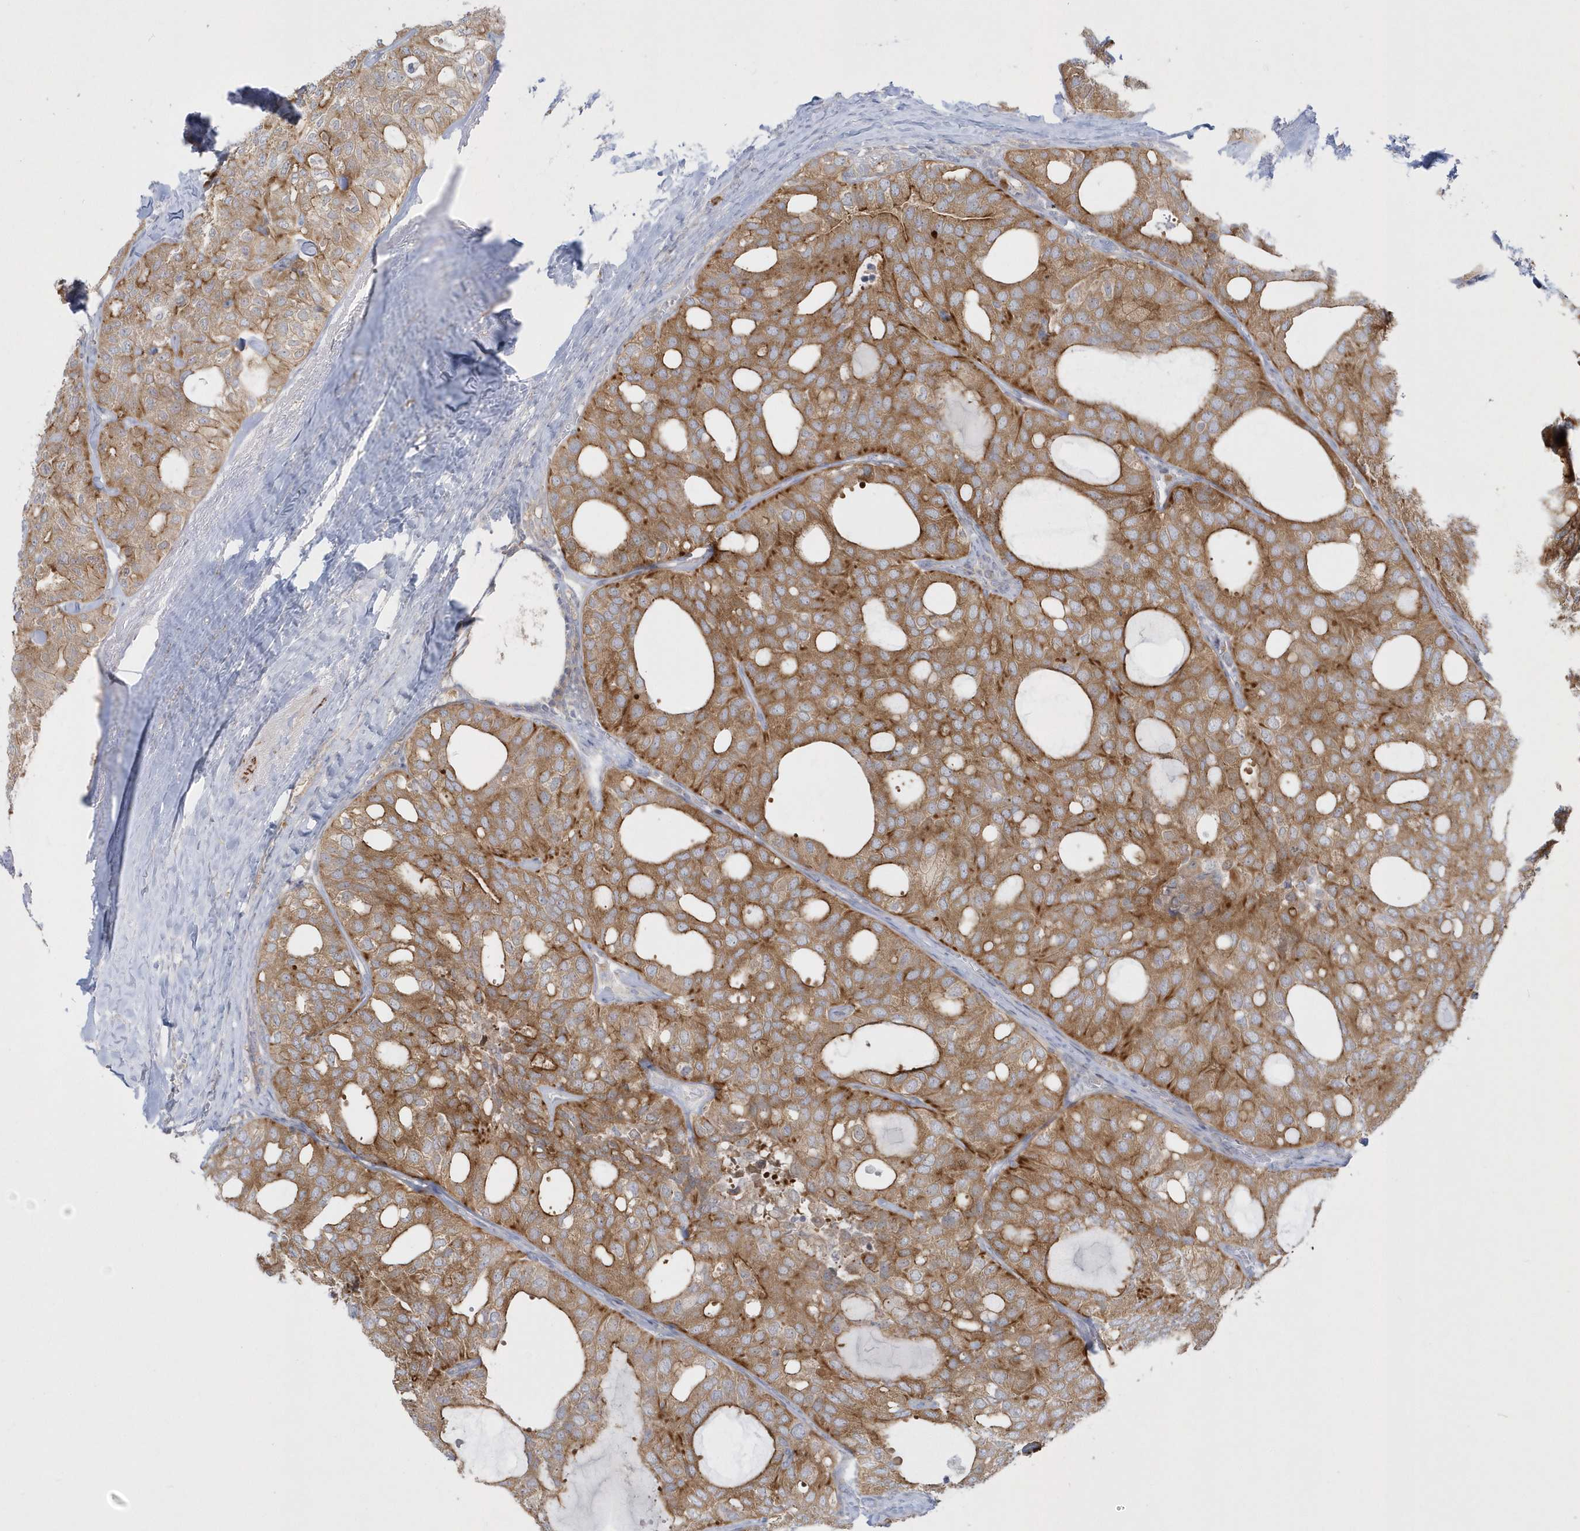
{"staining": {"intensity": "moderate", "quantity": ">75%", "location": "cytoplasmic/membranous"}, "tissue": "thyroid cancer", "cell_type": "Tumor cells", "image_type": "cancer", "snomed": [{"axis": "morphology", "description": "Follicular adenoma carcinoma, NOS"}, {"axis": "topography", "description": "Thyroid gland"}], "caption": "Thyroid follicular adenoma carcinoma stained for a protein (brown) shows moderate cytoplasmic/membranous positive positivity in about >75% of tumor cells.", "gene": "DNAJC18", "patient": {"sex": "male", "age": 75}}